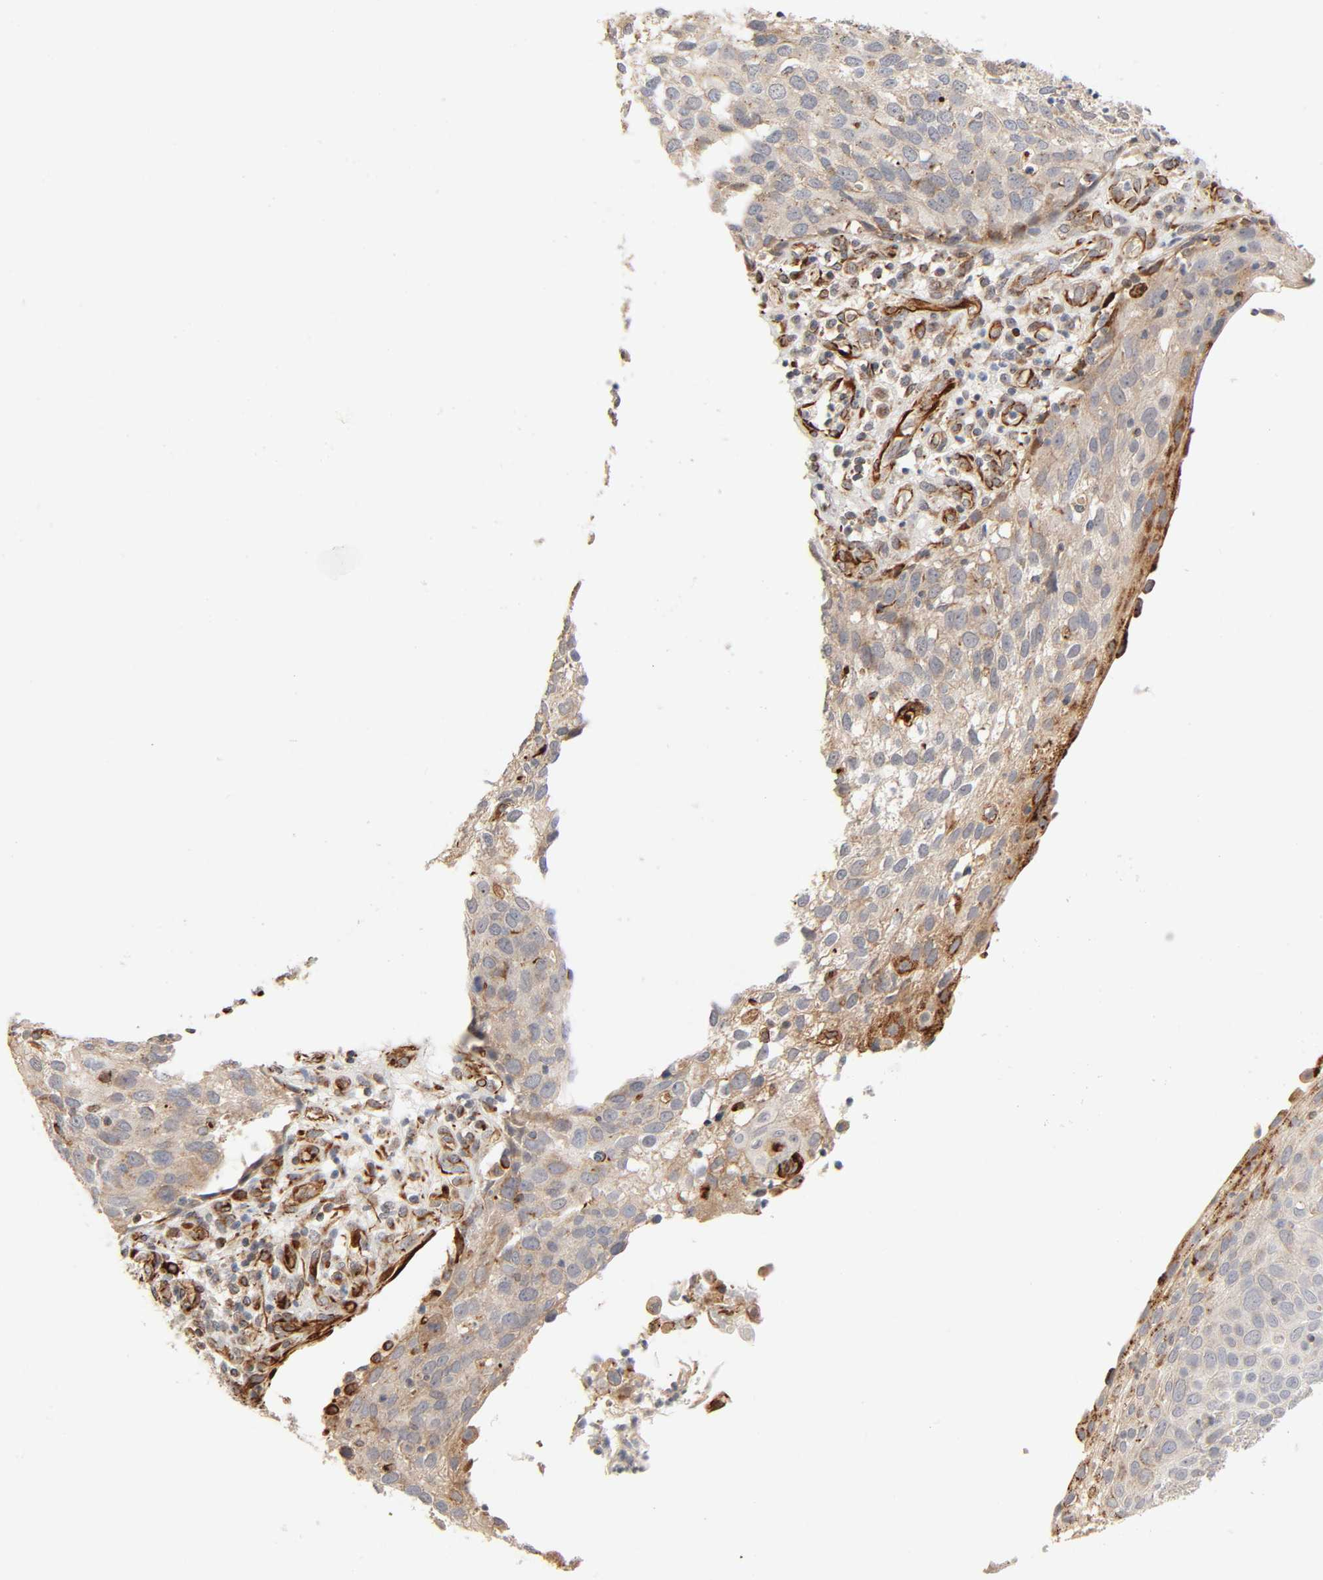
{"staining": {"intensity": "weak", "quantity": ">75%", "location": "cytoplasmic/membranous"}, "tissue": "skin cancer", "cell_type": "Tumor cells", "image_type": "cancer", "snomed": [{"axis": "morphology", "description": "Squamous cell carcinoma, NOS"}, {"axis": "topography", "description": "Skin"}], "caption": "Weak cytoplasmic/membranous protein positivity is identified in approximately >75% of tumor cells in skin squamous cell carcinoma.", "gene": "REEP6", "patient": {"sex": "male", "age": 87}}